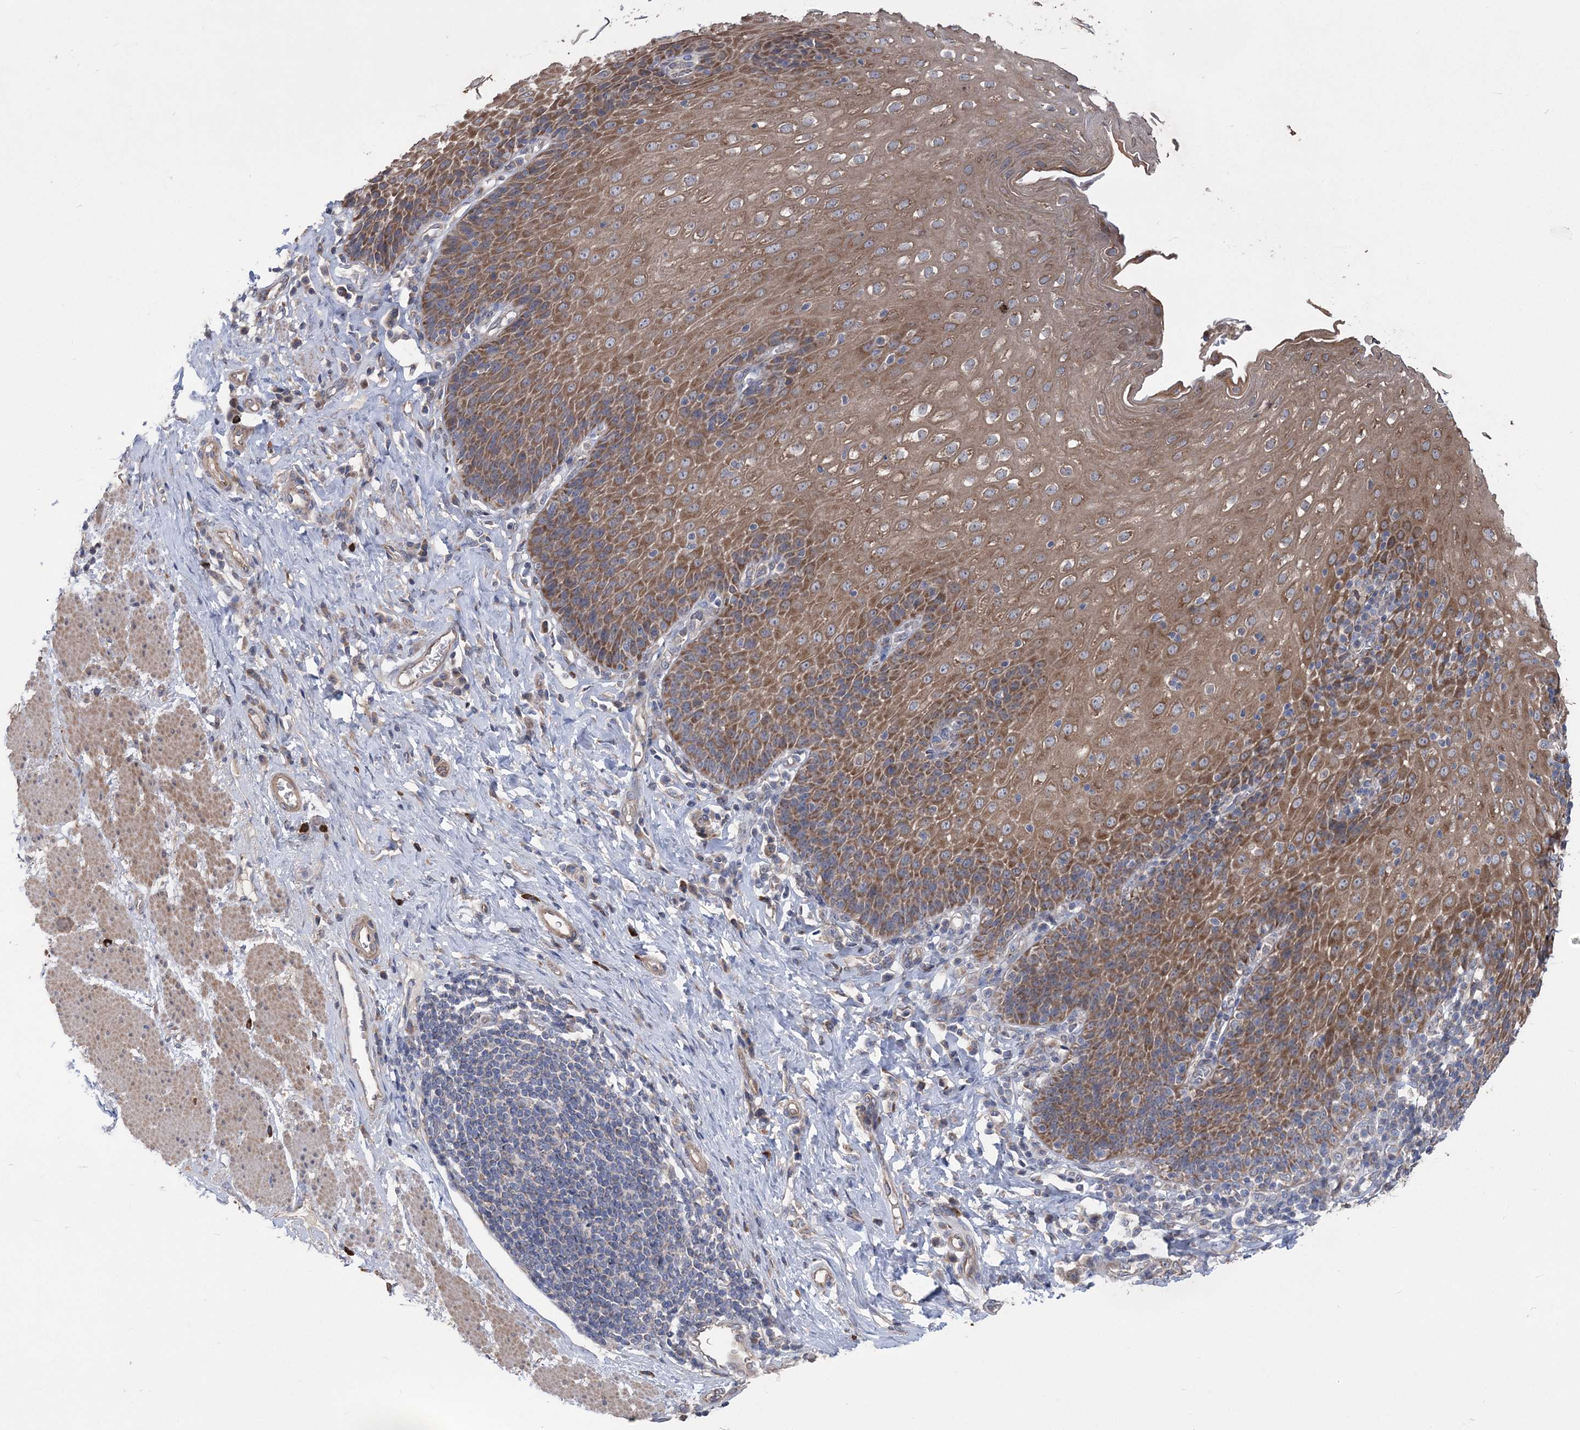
{"staining": {"intensity": "moderate", "quantity": ">75%", "location": "cytoplasmic/membranous"}, "tissue": "esophagus", "cell_type": "Squamous epithelial cells", "image_type": "normal", "snomed": [{"axis": "morphology", "description": "Normal tissue, NOS"}, {"axis": "topography", "description": "Esophagus"}], "caption": "This photomicrograph exhibits normal esophagus stained with IHC to label a protein in brown. The cytoplasmic/membranous of squamous epithelial cells show moderate positivity for the protein. Nuclei are counter-stained blue.", "gene": "MTRF1L", "patient": {"sex": "female", "age": 61}}